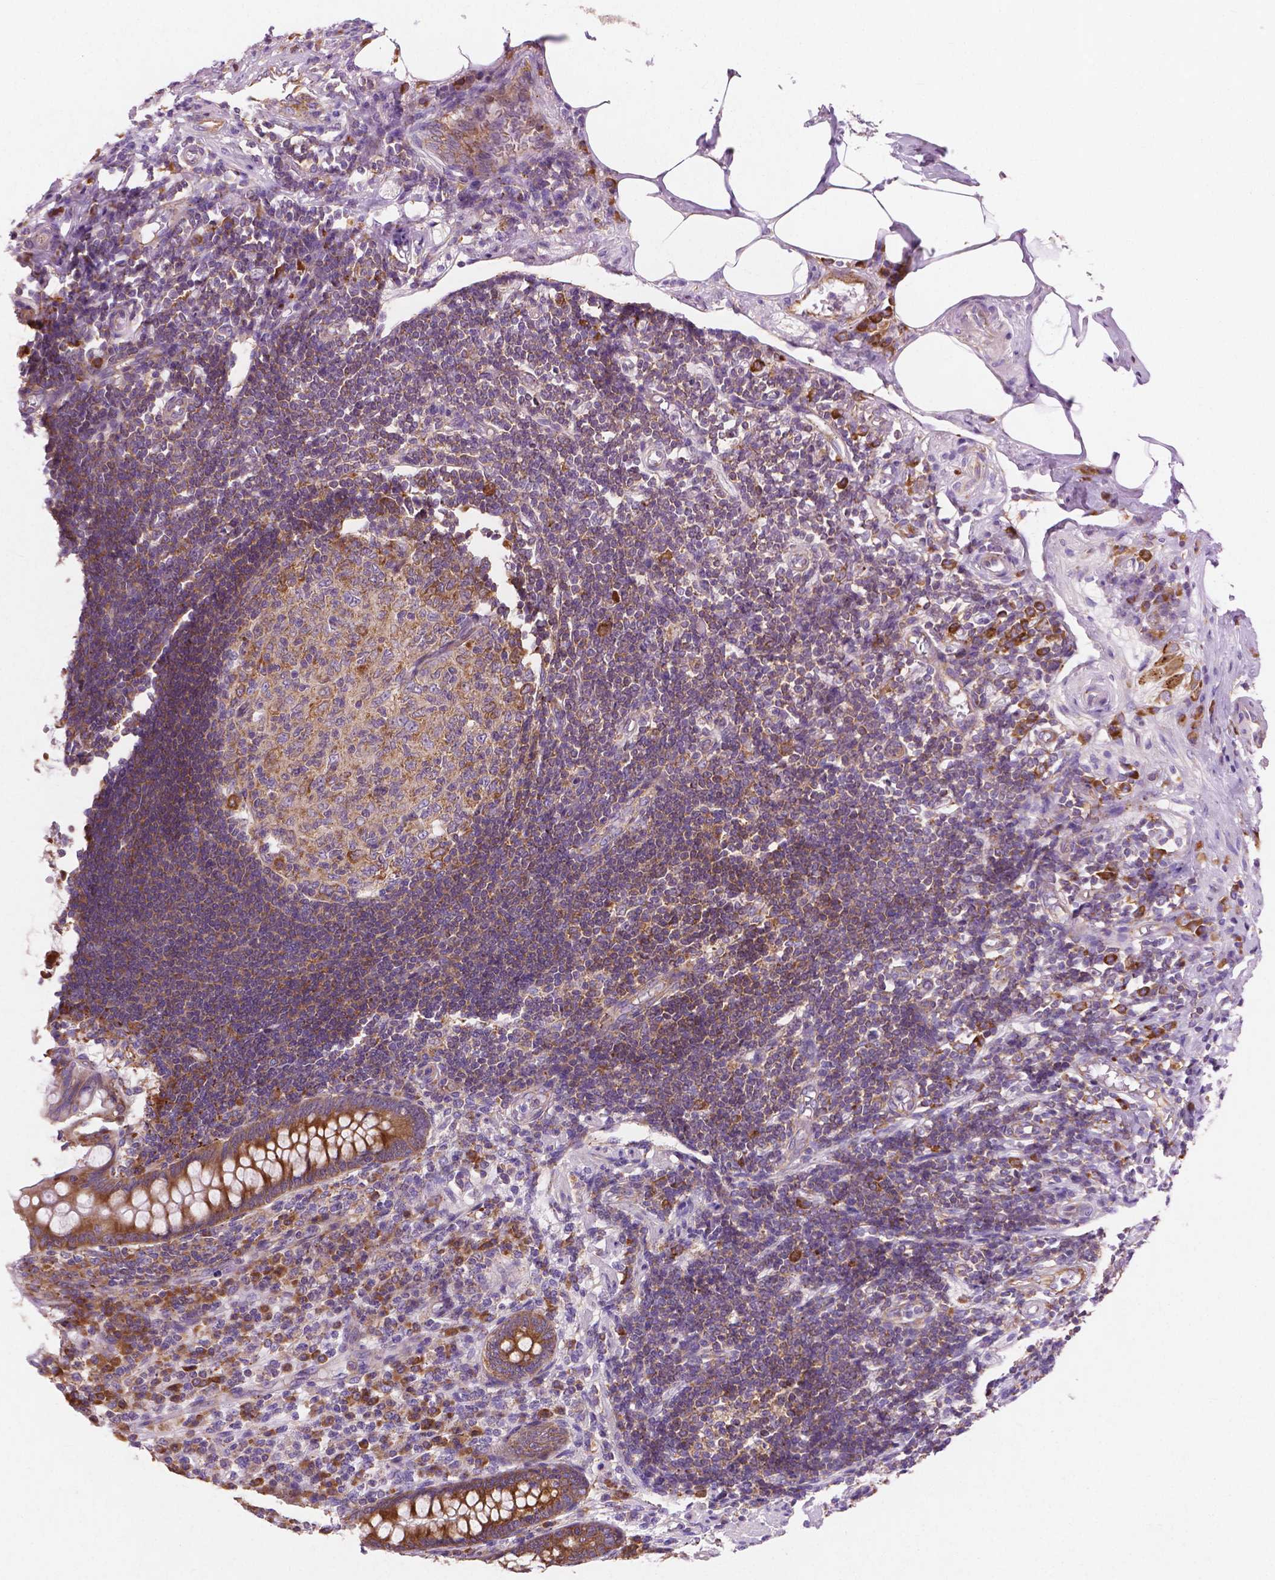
{"staining": {"intensity": "strong", "quantity": ">75%", "location": "cytoplasmic/membranous"}, "tissue": "appendix", "cell_type": "Glandular cells", "image_type": "normal", "snomed": [{"axis": "morphology", "description": "Normal tissue, NOS"}, {"axis": "topography", "description": "Appendix"}], "caption": "Appendix stained with a protein marker demonstrates strong staining in glandular cells.", "gene": "RPL37A", "patient": {"sex": "female", "age": 57}}